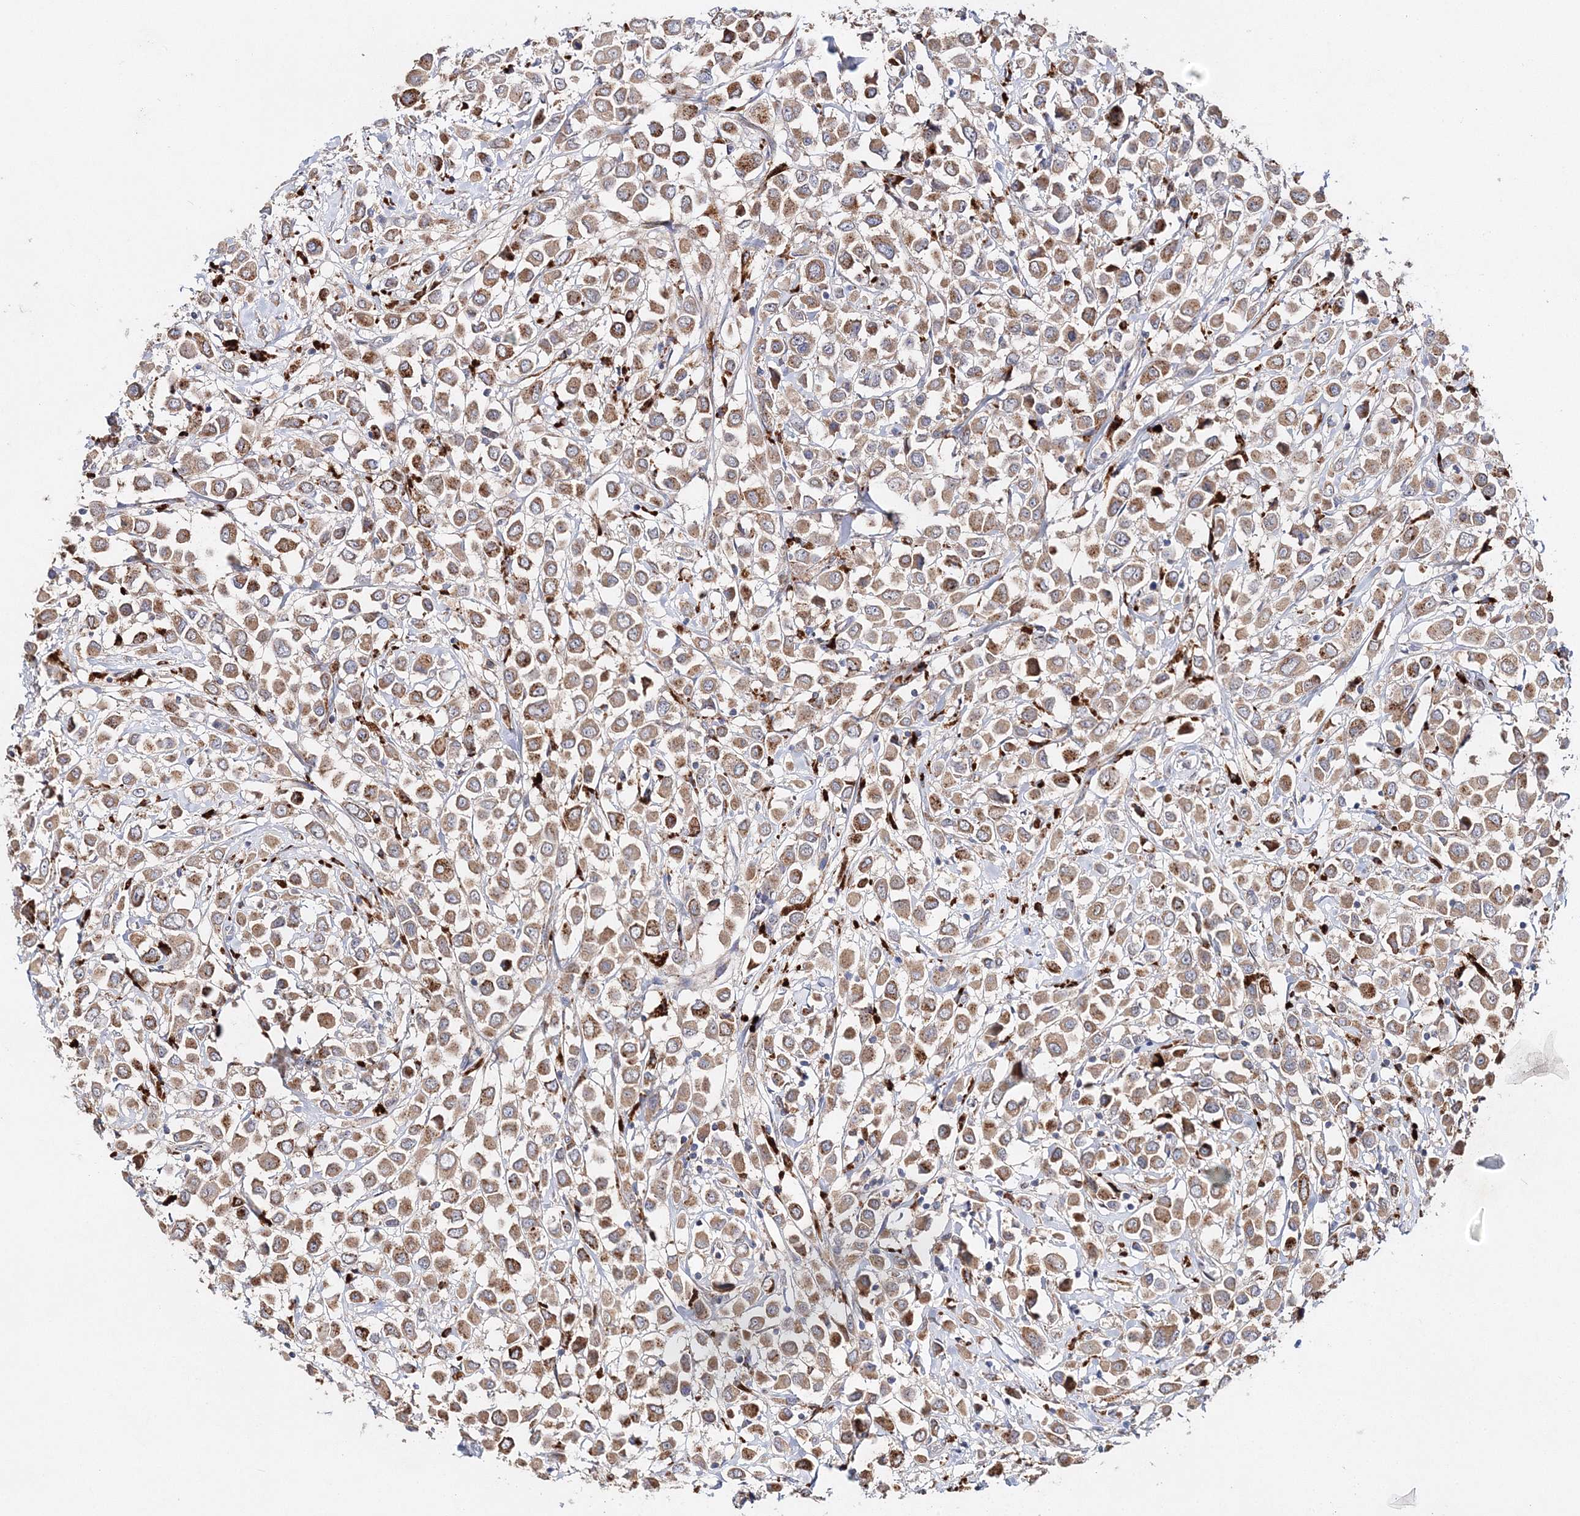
{"staining": {"intensity": "moderate", "quantity": ">75%", "location": "cytoplasmic/membranous"}, "tissue": "breast cancer", "cell_type": "Tumor cells", "image_type": "cancer", "snomed": [{"axis": "morphology", "description": "Duct carcinoma"}, {"axis": "topography", "description": "Breast"}], "caption": "Immunohistochemical staining of human breast cancer (intraductal carcinoma) demonstrates moderate cytoplasmic/membranous protein positivity in about >75% of tumor cells. The staining was performed using DAB, with brown indicating positive protein expression. Nuclei are stained blue with hematoxylin.", "gene": "C3orf38", "patient": {"sex": "female", "age": 61}}